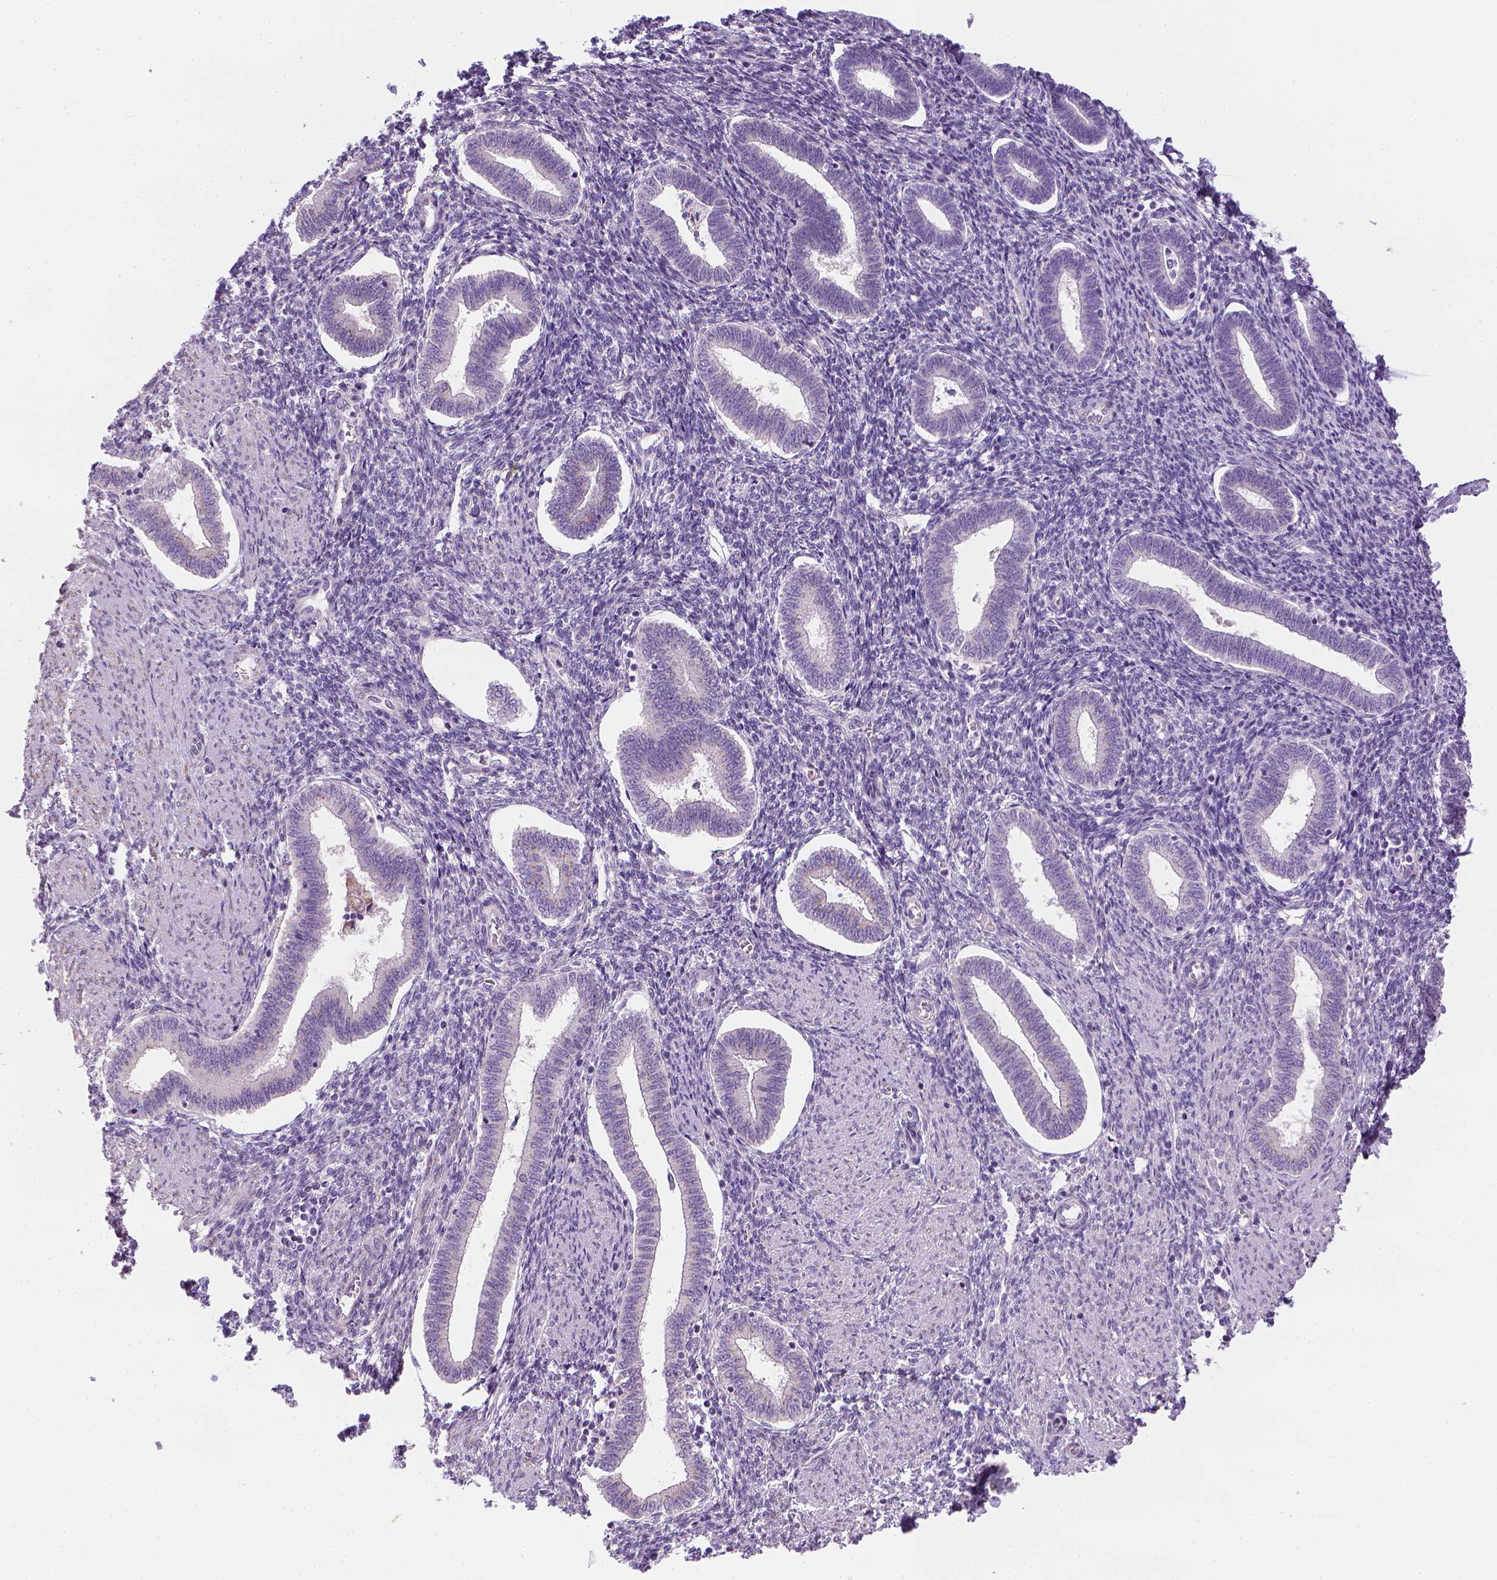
{"staining": {"intensity": "negative", "quantity": "none", "location": "none"}, "tissue": "endometrium", "cell_type": "Cells in endometrial stroma", "image_type": "normal", "snomed": [{"axis": "morphology", "description": "Normal tissue, NOS"}, {"axis": "topography", "description": "Endometrium"}], "caption": "This is an IHC histopathology image of normal human endometrium. There is no staining in cells in endometrial stroma.", "gene": "CES2", "patient": {"sex": "female", "age": 42}}